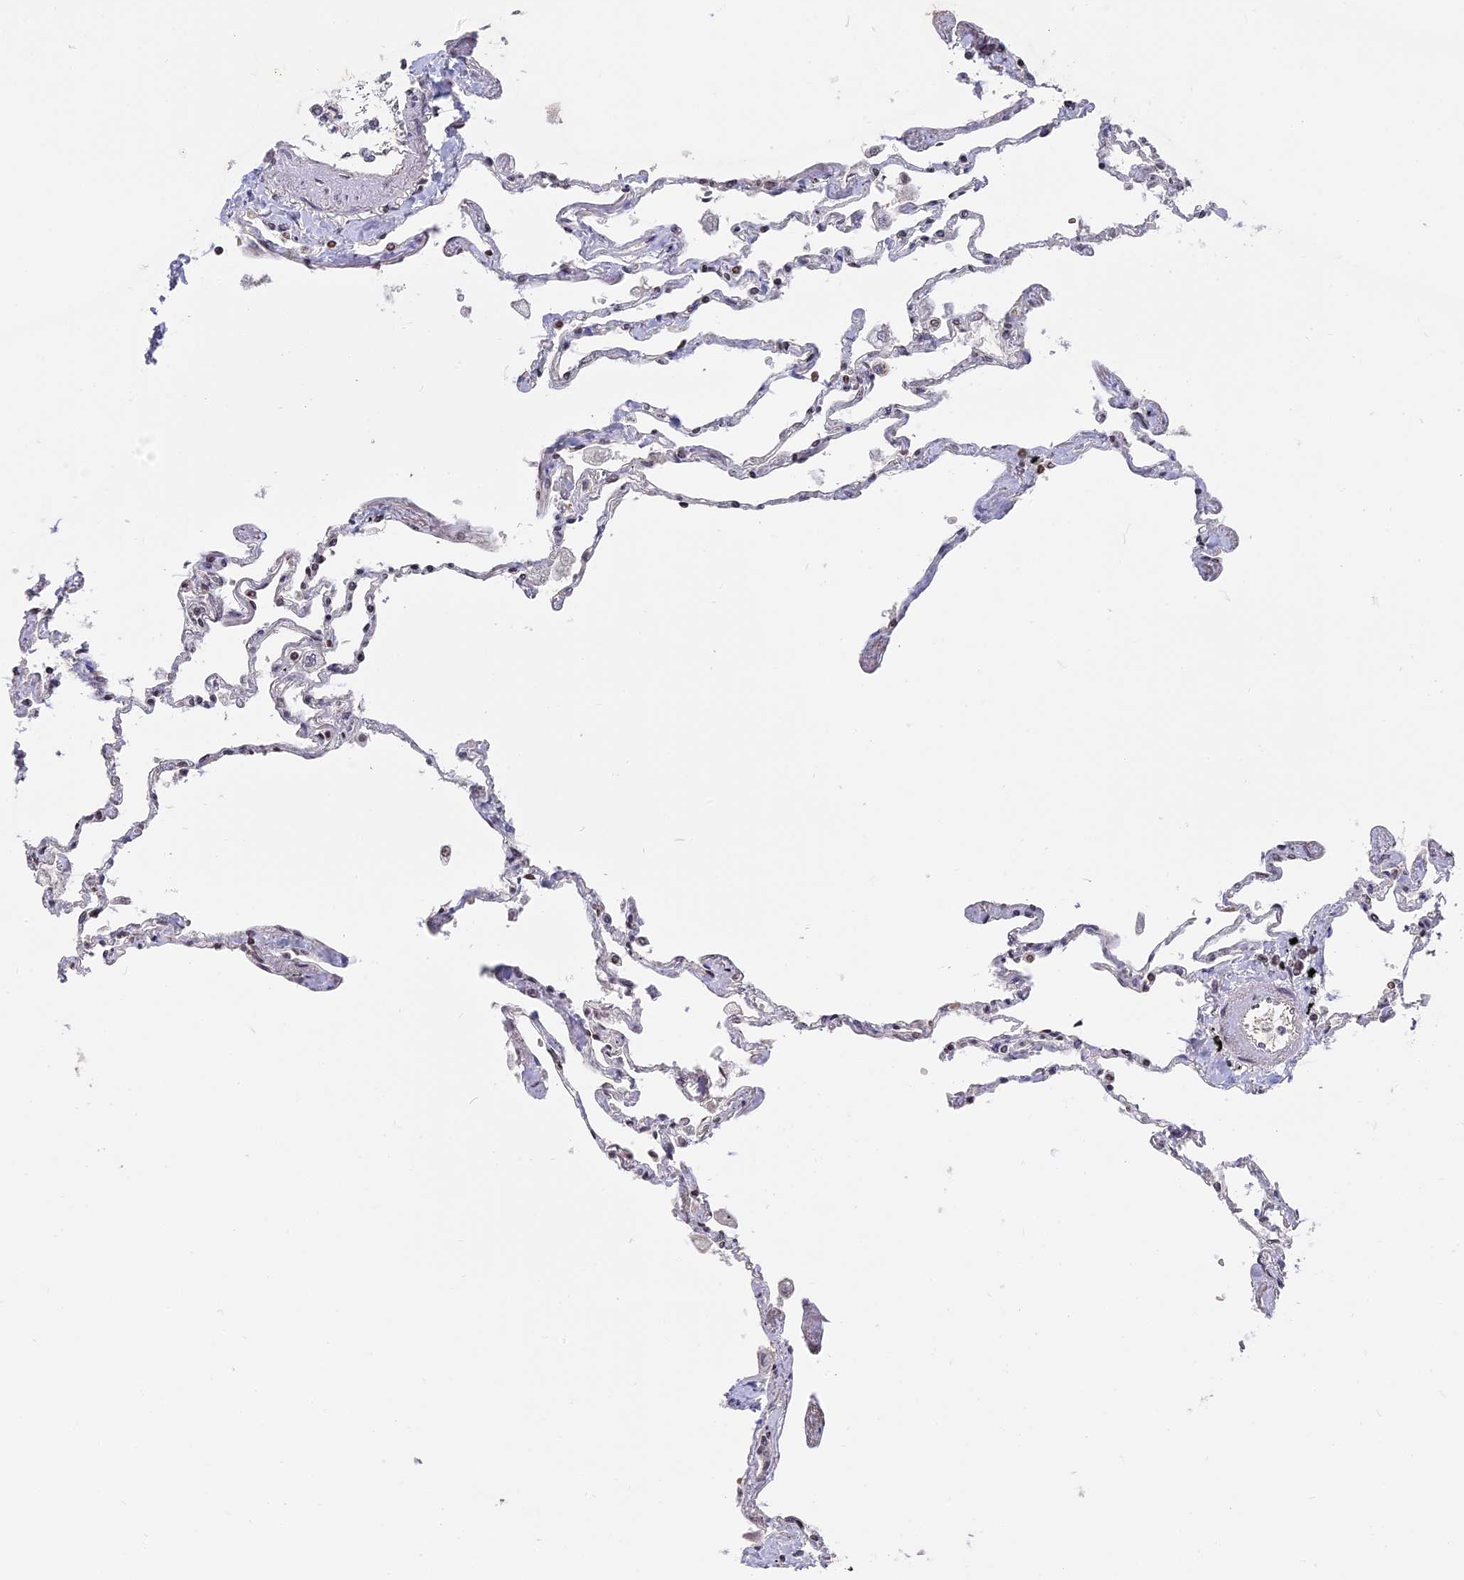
{"staining": {"intensity": "weak", "quantity": "<25%", "location": "nuclear"}, "tissue": "lung", "cell_type": "Alveolar cells", "image_type": "normal", "snomed": [{"axis": "morphology", "description": "Normal tissue, NOS"}, {"axis": "topography", "description": "Lung"}], "caption": "The immunohistochemistry photomicrograph has no significant expression in alveolar cells of lung. Brightfield microscopy of immunohistochemistry (IHC) stained with DAB (3,3'-diaminobenzidine) (brown) and hematoxylin (blue), captured at high magnification.", "gene": "NR1H3", "patient": {"sex": "female", "age": 67}}